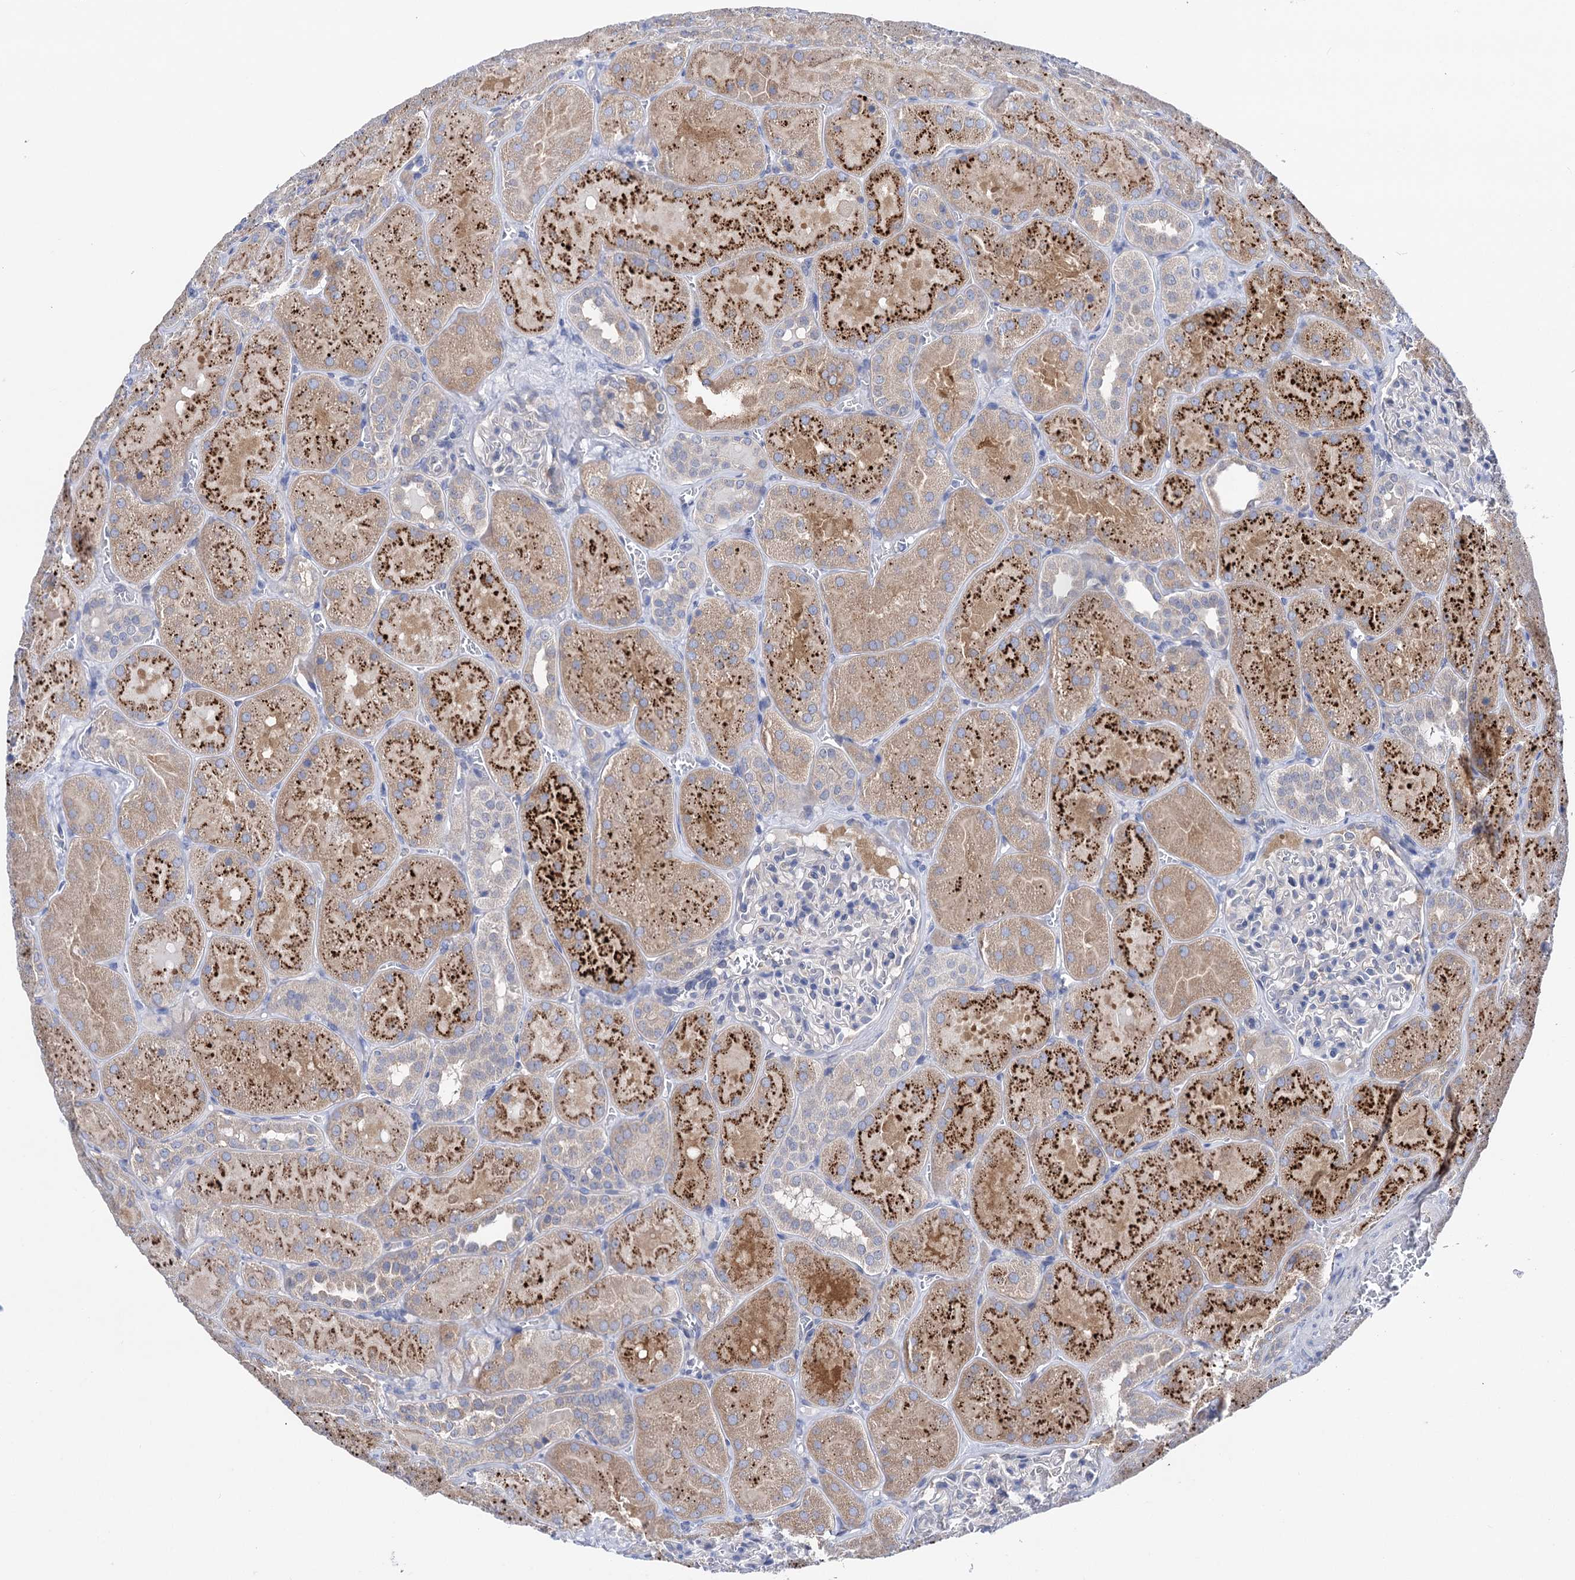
{"staining": {"intensity": "negative", "quantity": "none", "location": "none"}, "tissue": "kidney", "cell_type": "Cells in glomeruli", "image_type": "normal", "snomed": [{"axis": "morphology", "description": "Normal tissue, NOS"}, {"axis": "topography", "description": "Kidney"}], "caption": "Cells in glomeruli show no significant expression in unremarkable kidney. (Brightfield microscopy of DAB (3,3'-diaminobenzidine) immunohistochemistry at high magnification).", "gene": "ZNRD2", "patient": {"sex": "male", "age": 28}}